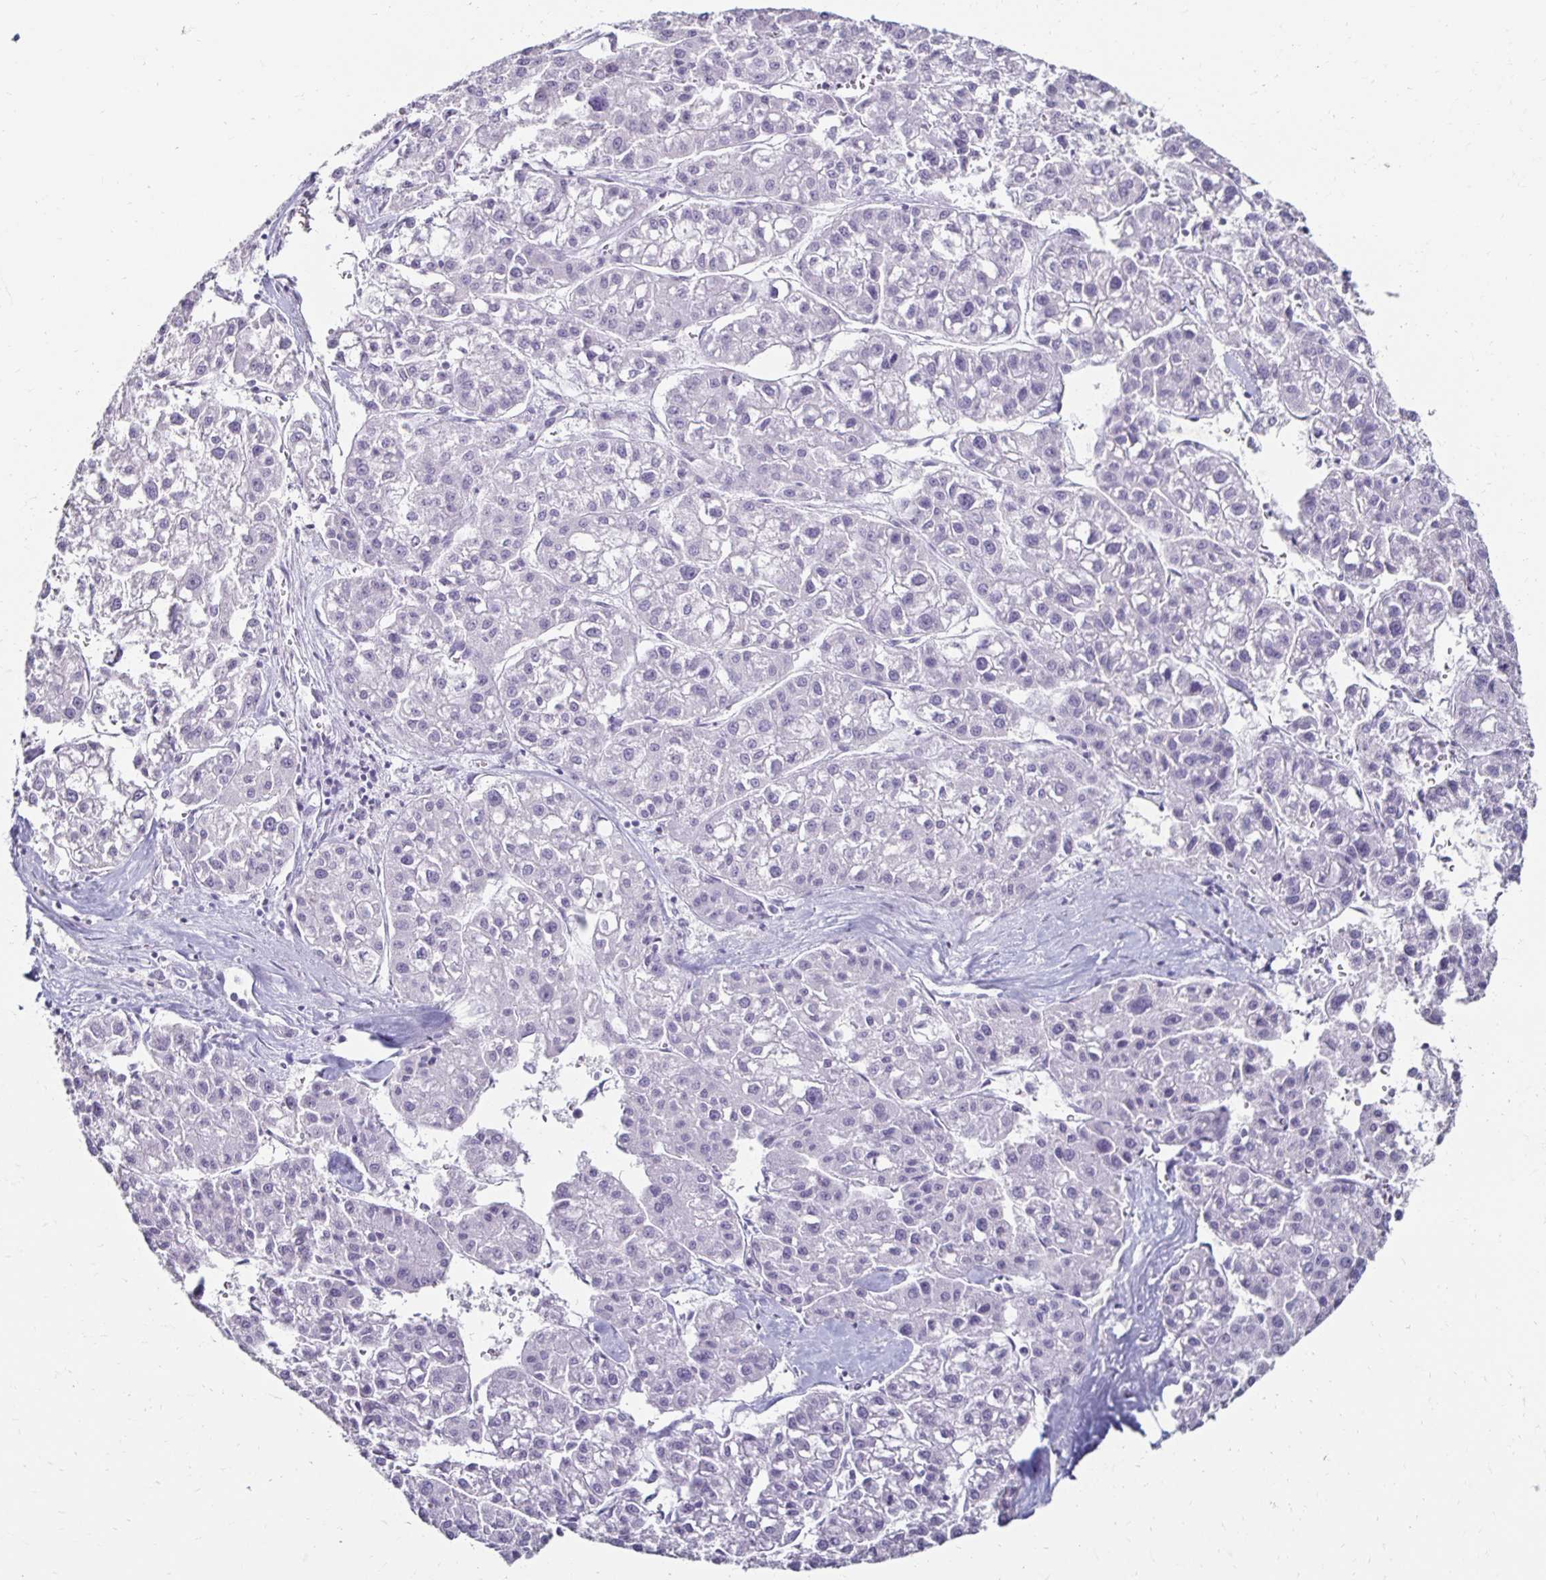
{"staining": {"intensity": "negative", "quantity": "none", "location": "none"}, "tissue": "liver cancer", "cell_type": "Tumor cells", "image_type": "cancer", "snomed": [{"axis": "morphology", "description": "Carcinoma, Hepatocellular, NOS"}, {"axis": "topography", "description": "Liver"}], "caption": "A high-resolution photomicrograph shows immunohistochemistry staining of liver hepatocellular carcinoma, which exhibits no significant staining in tumor cells.", "gene": "TOMM34", "patient": {"sex": "male", "age": 73}}